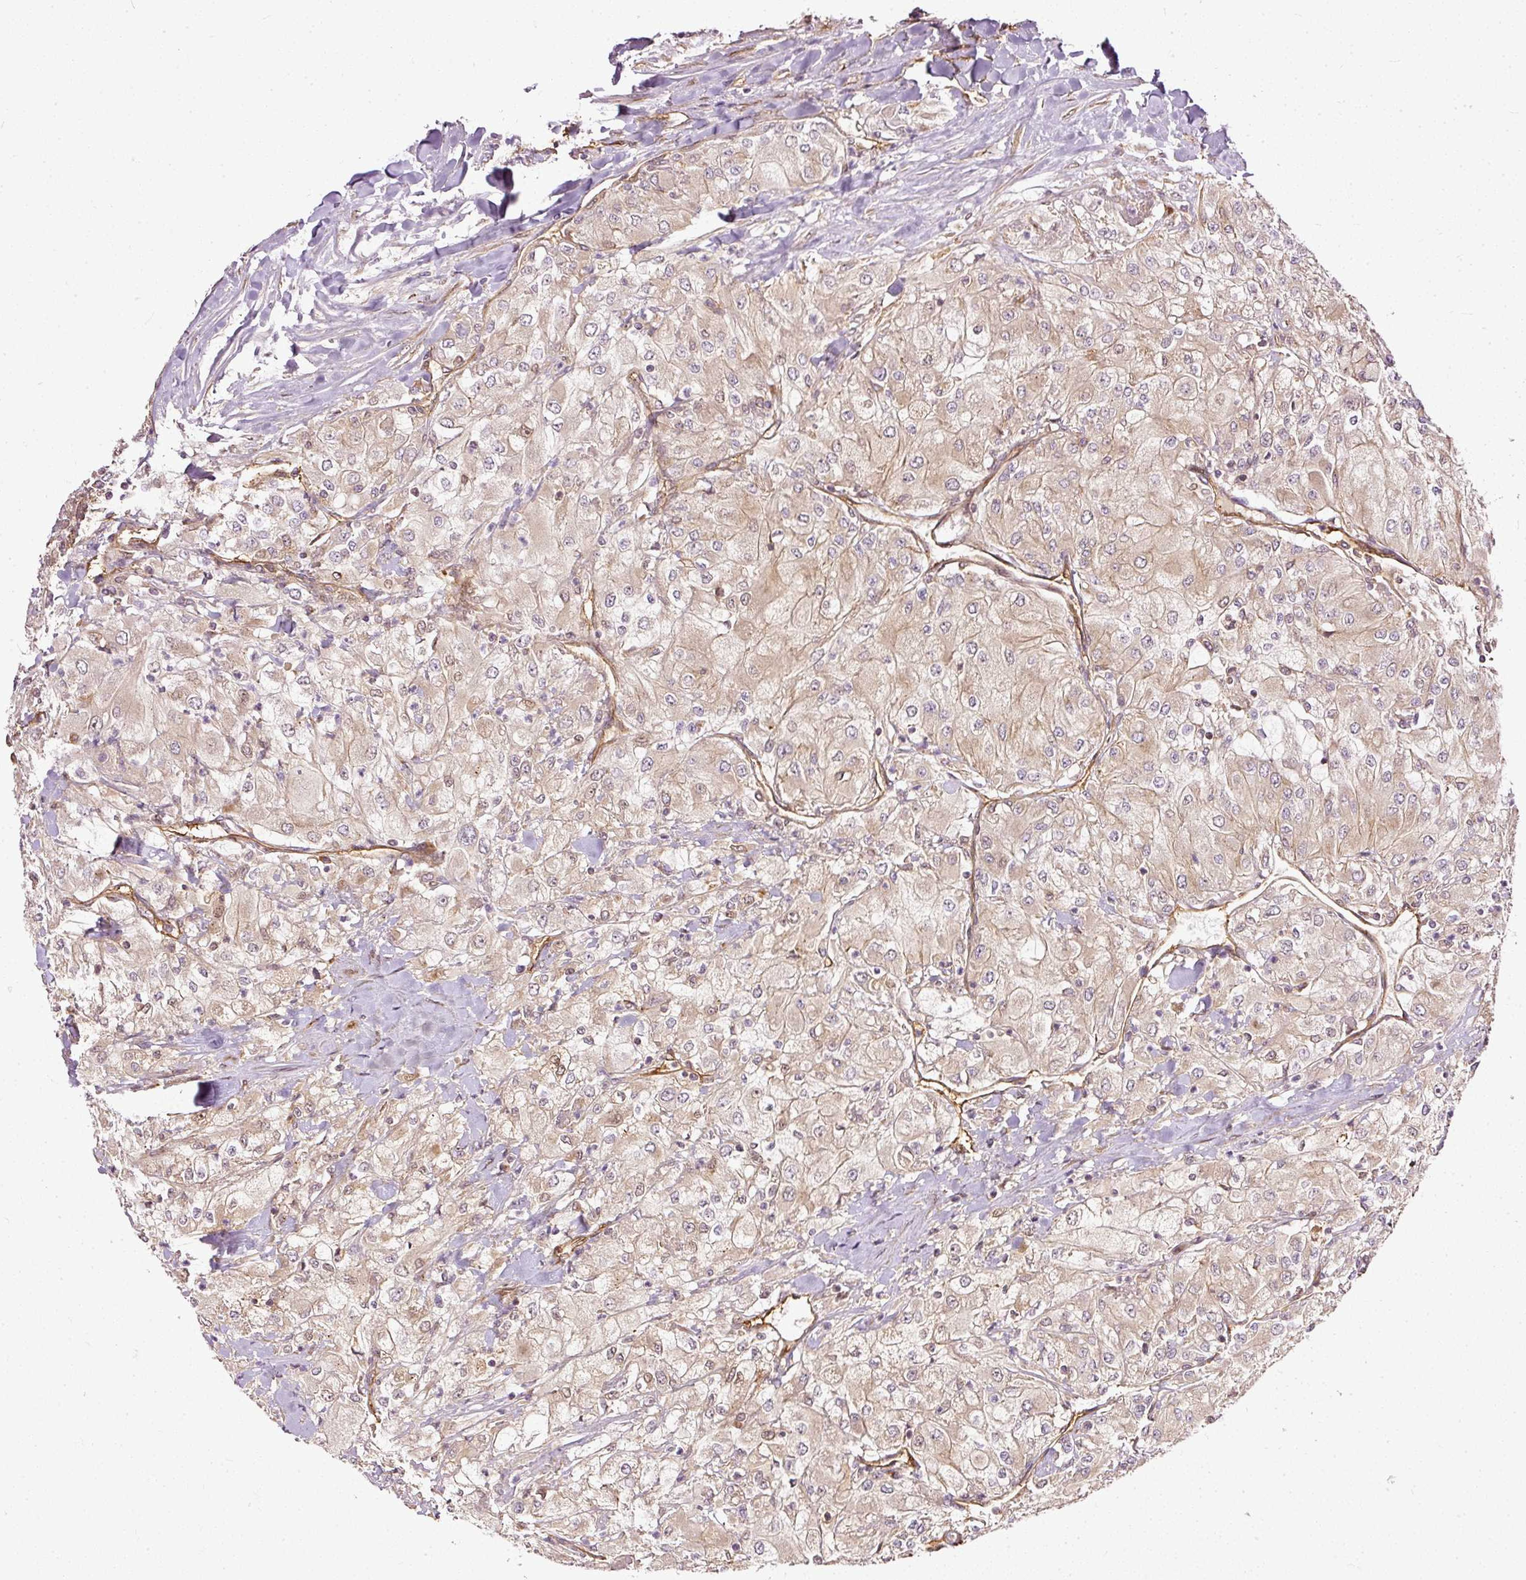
{"staining": {"intensity": "weak", "quantity": "<25%", "location": "cytoplasmic/membranous"}, "tissue": "renal cancer", "cell_type": "Tumor cells", "image_type": "cancer", "snomed": [{"axis": "morphology", "description": "Adenocarcinoma, NOS"}, {"axis": "topography", "description": "Kidney"}], "caption": "Immunohistochemical staining of adenocarcinoma (renal) shows no significant expression in tumor cells.", "gene": "MIF4GD", "patient": {"sex": "male", "age": 80}}